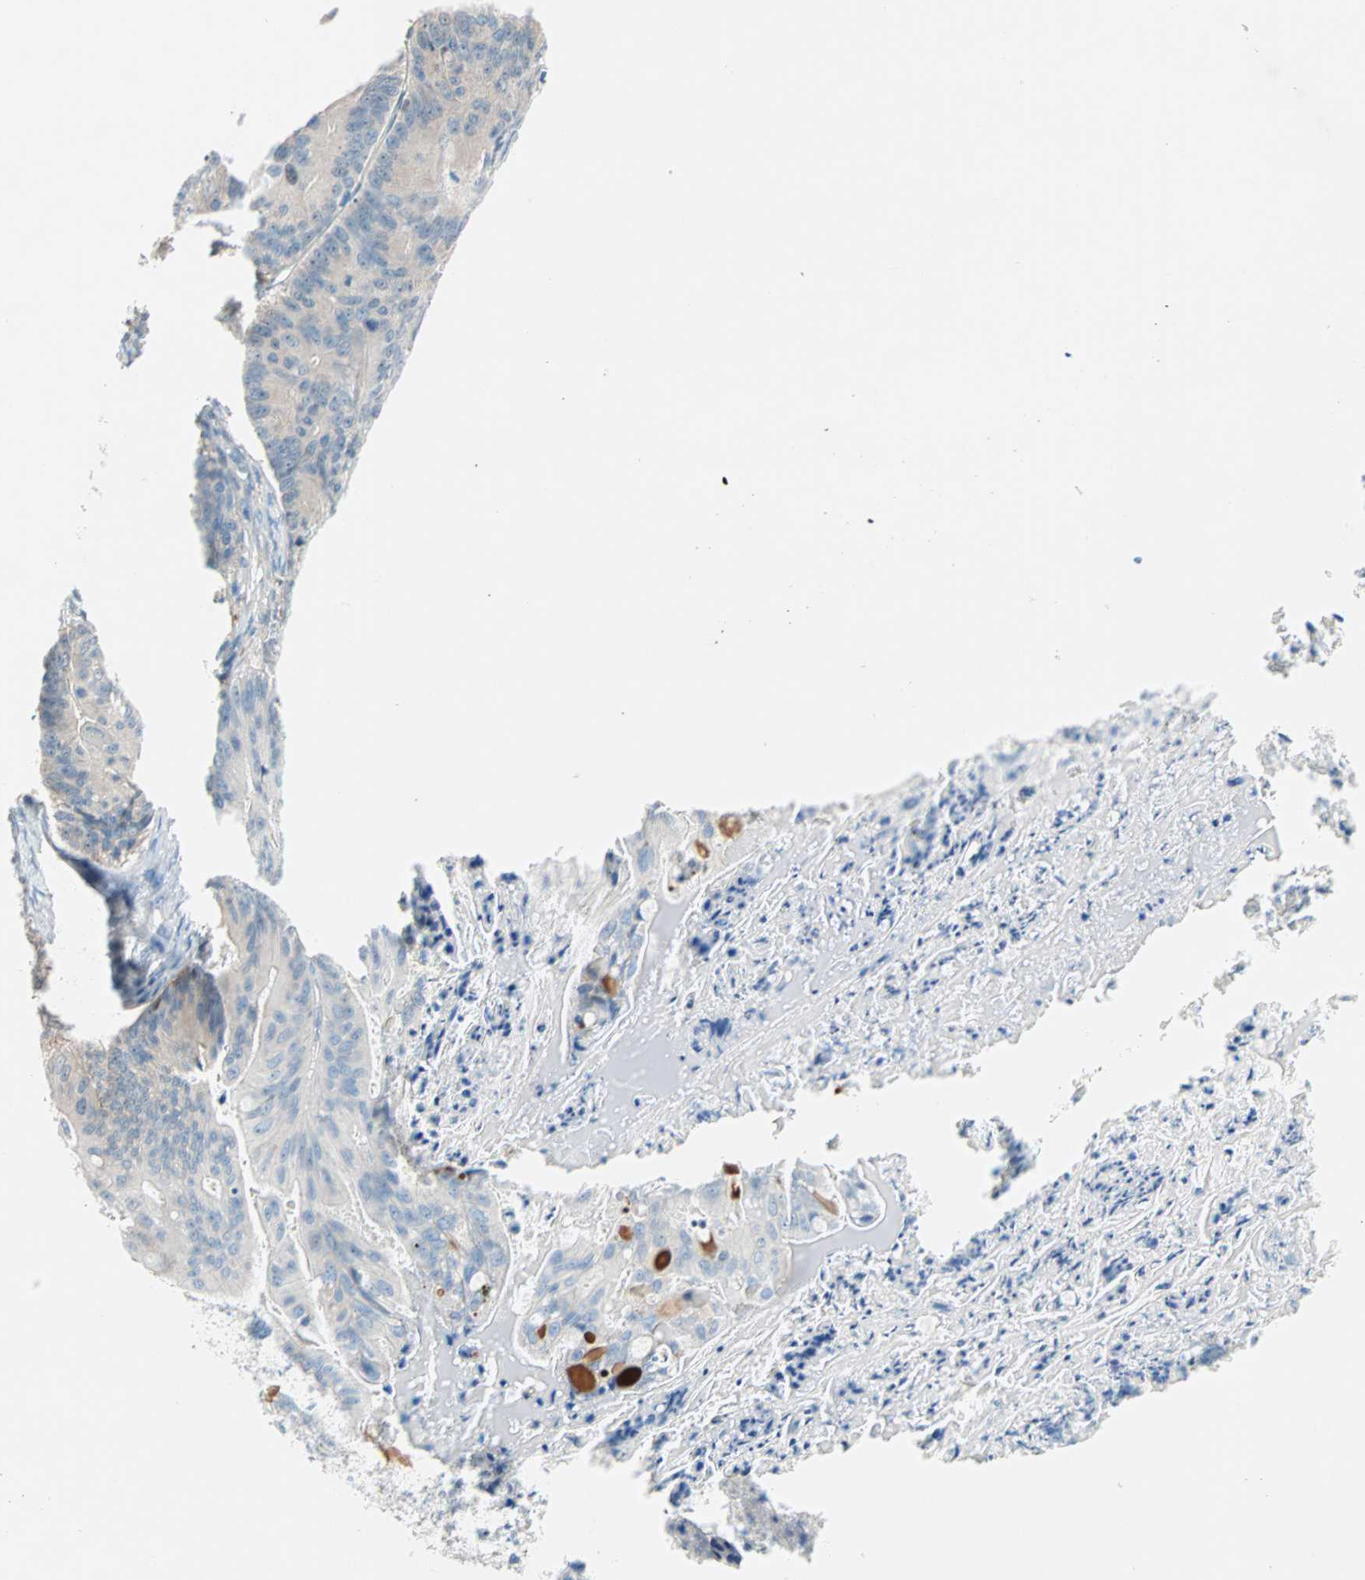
{"staining": {"intensity": "strong", "quantity": ">75%", "location": "cytoplasmic/membranous"}, "tissue": "ovarian cancer", "cell_type": "Tumor cells", "image_type": "cancer", "snomed": [{"axis": "morphology", "description": "Cystadenocarcinoma, mucinous, NOS"}, {"axis": "topography", "description": "Ovary"}], "caption": "A histopathology image of ovarian cancer stained for a protein demonstrates strong cytoplasmic/membranous brown staining in tumor cells.", "gene": "TMEM163", "patient": {"sex": "female", "age": 37}}